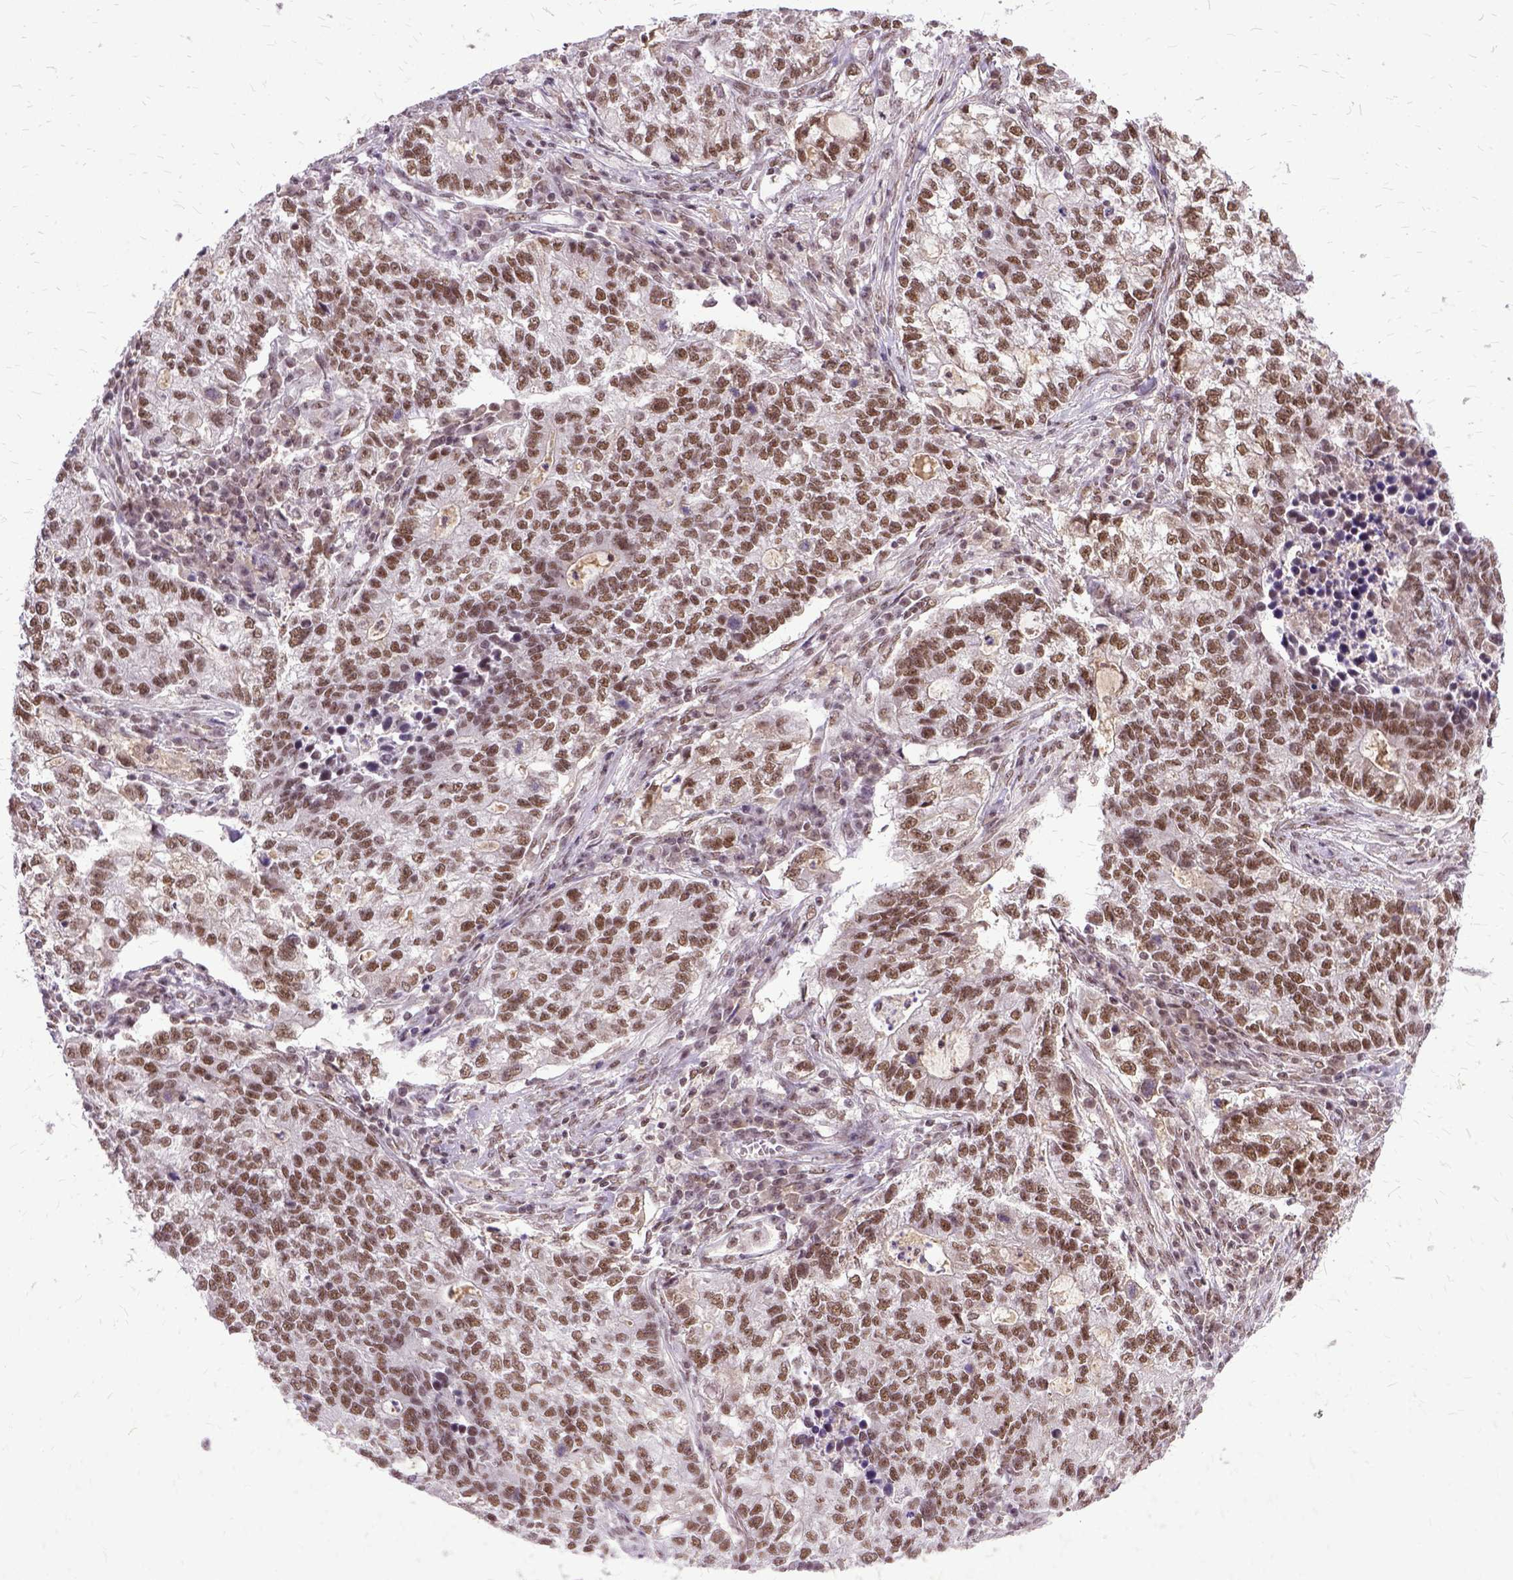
{"staining": {"intensity": "moderate", "quantity": ">75%", "location": "nuclear"}, "tissue": "lung cancer", "cell_type": "Tumor cells", "image_type": "cancer", "snomed": [{"axis": "morphology", "description": "Adenocarcinoma, NOS"}, {"axis": "topography", "description": "Lung"}], "caption": "Immunohistochemical staining of lung cancer reveals medium levels of moderate nuclear protein staining in about >75% of tumor cells. The protein is shown in brown color, while the nuclei are stained blue.", "gene": "SETD1A", "patient": {"sex": "male", "age": 57}}